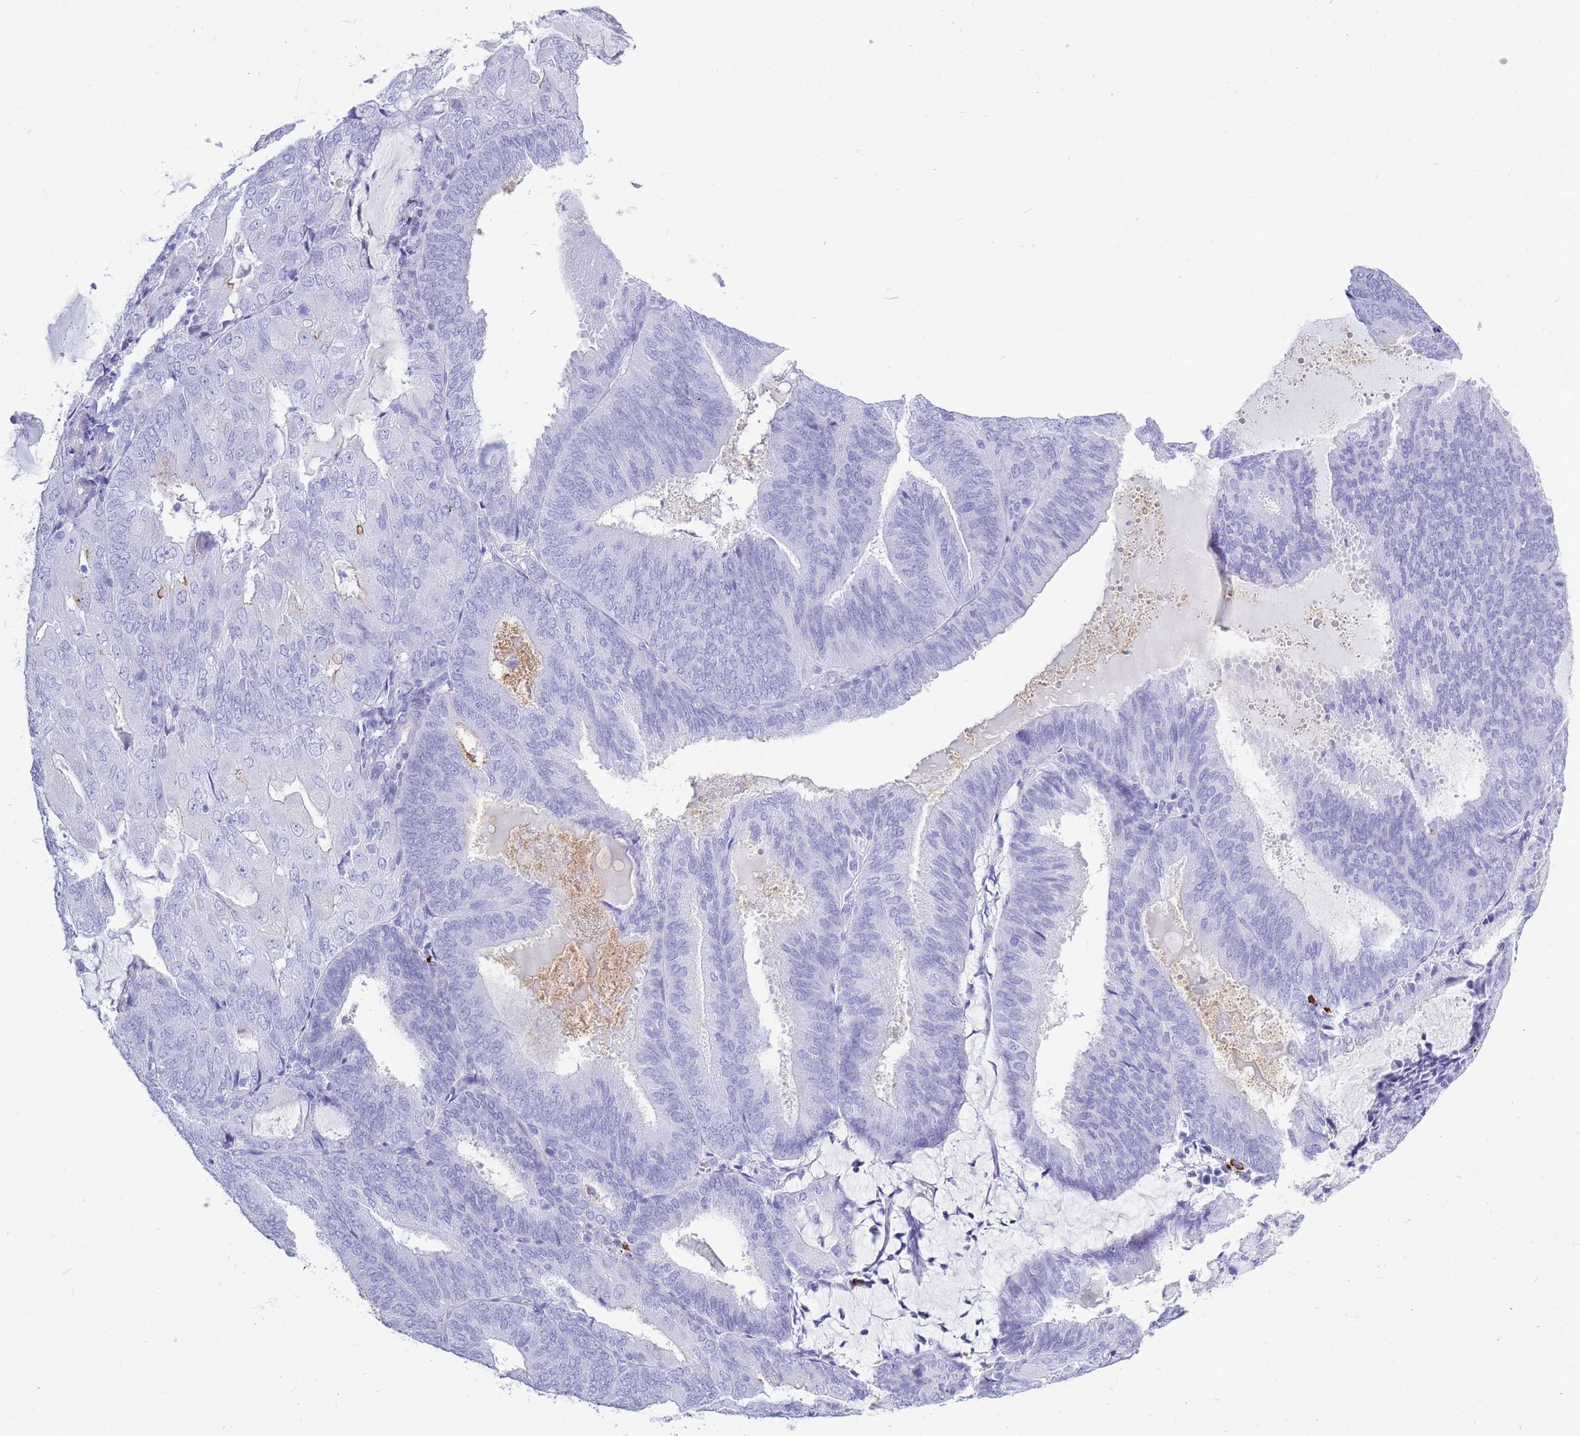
{"staining": {"intensity": "negative", "quantity": "none", "location": "none"}, "tissue": "endometrial cancer", "cell_type": "Tumor cells", "image_type": "cancer", "snomed": [{"axis": "morphology", "description": "Adenocarcinoma, NOS"}, {"axis": "topography", "description": "Endometrium"}], "caption": "A micrograph of endometrial adenocarcinoma stained for a protein reveals no brown staining in tumor cells.", "gene": "ZFP62", "patient": {"sex": "female", "age": 81}}